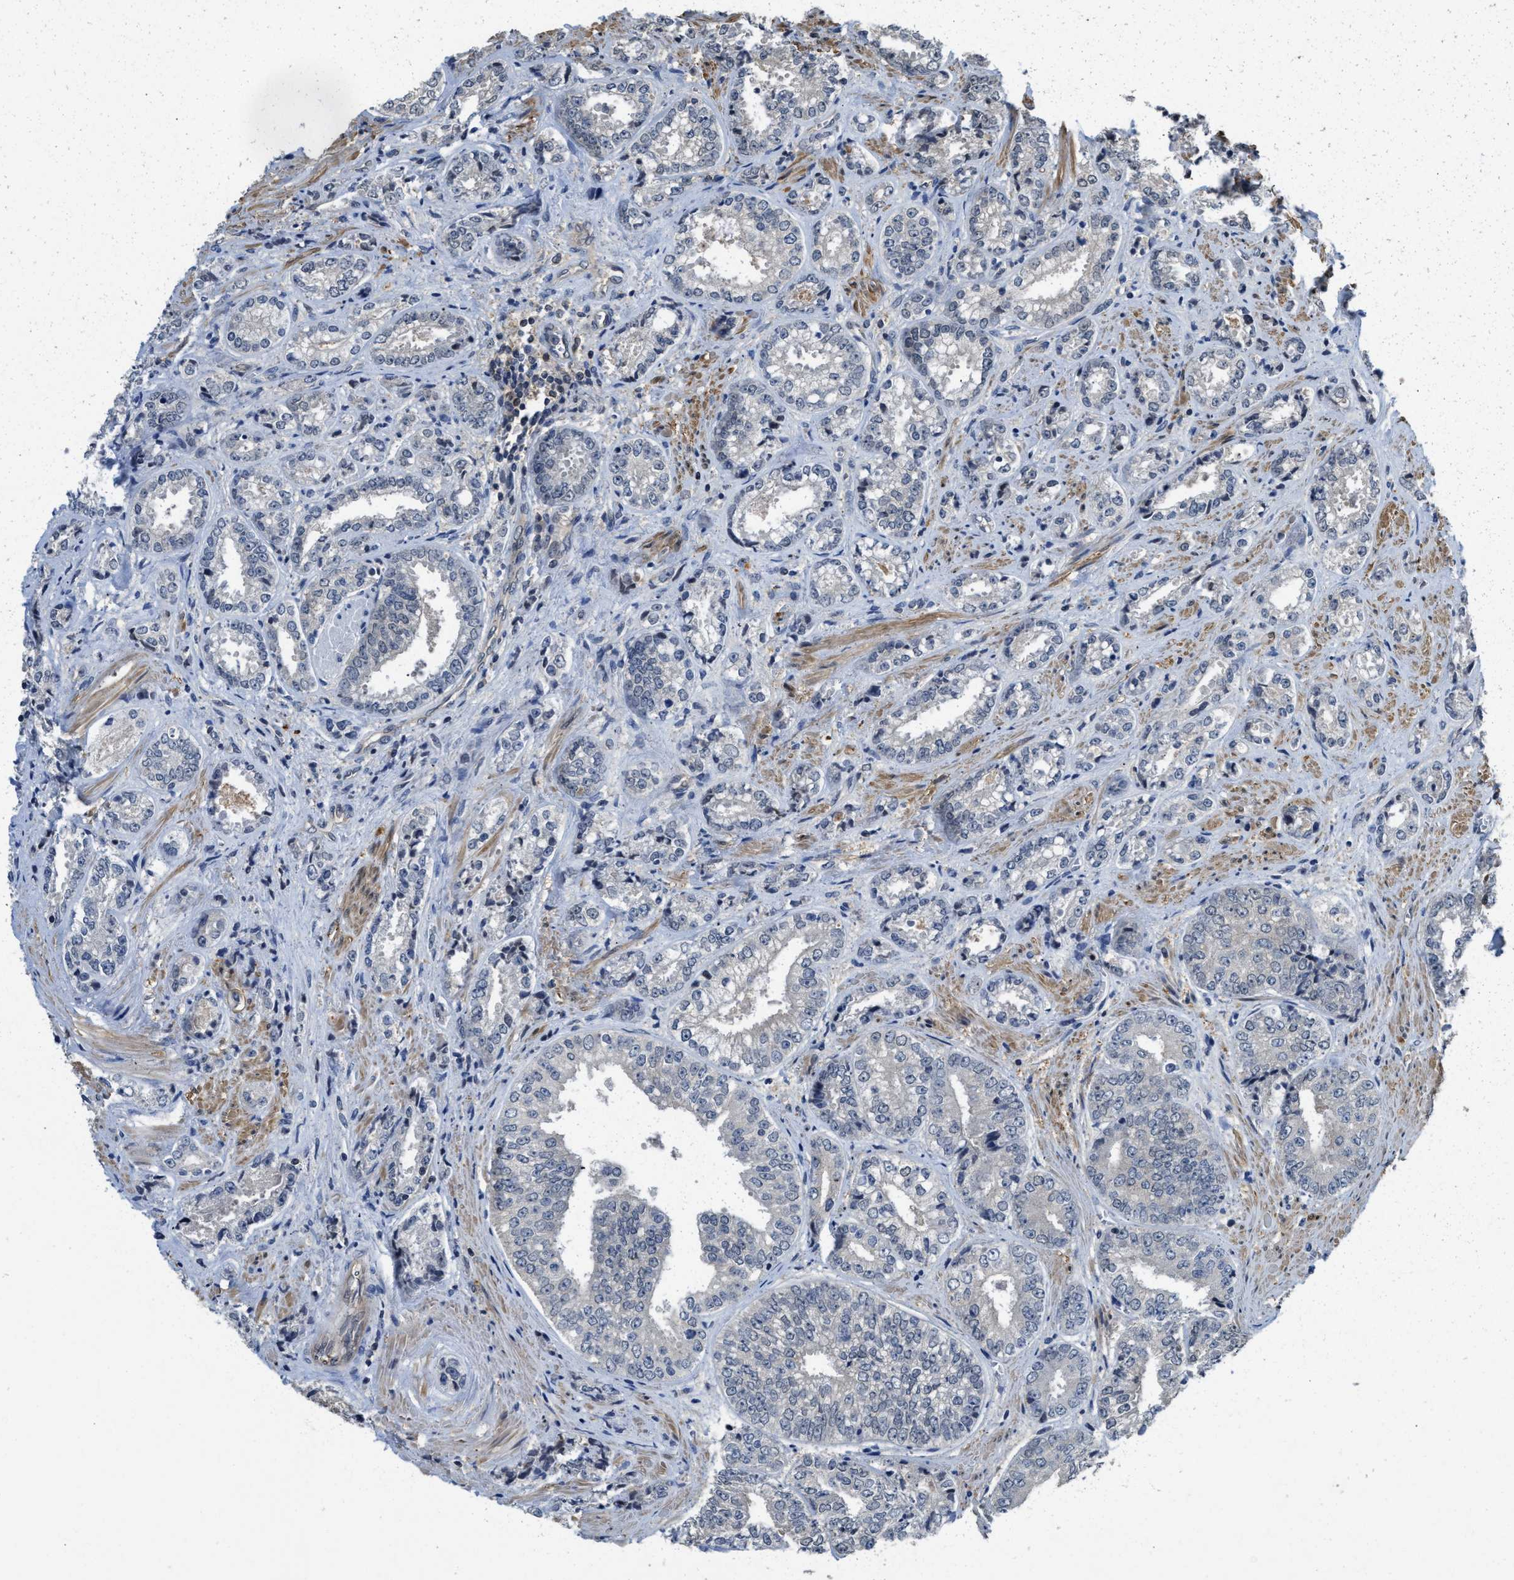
{"staining": {"intensity": "negative", "quantity": "none", "location": "none"}, "tissue": "prostate cancer", "cell_type": "Tumor cells", "image_type": "cancer", "snomed": [{"axis": "morphology", "description": "Adenocarcinoma, High grade"}, {"axis": "topography", "description": "Prostate"}], "caption": "DAB immunohistochemical staining of prostate adenocarcinoma (high-grade) displays no significant staining in tumor cells. (DAB immunohistochemistry with hematoxylin counter stain).", "gene": "TES", "patient": {"sex": "male", "age": 61}}